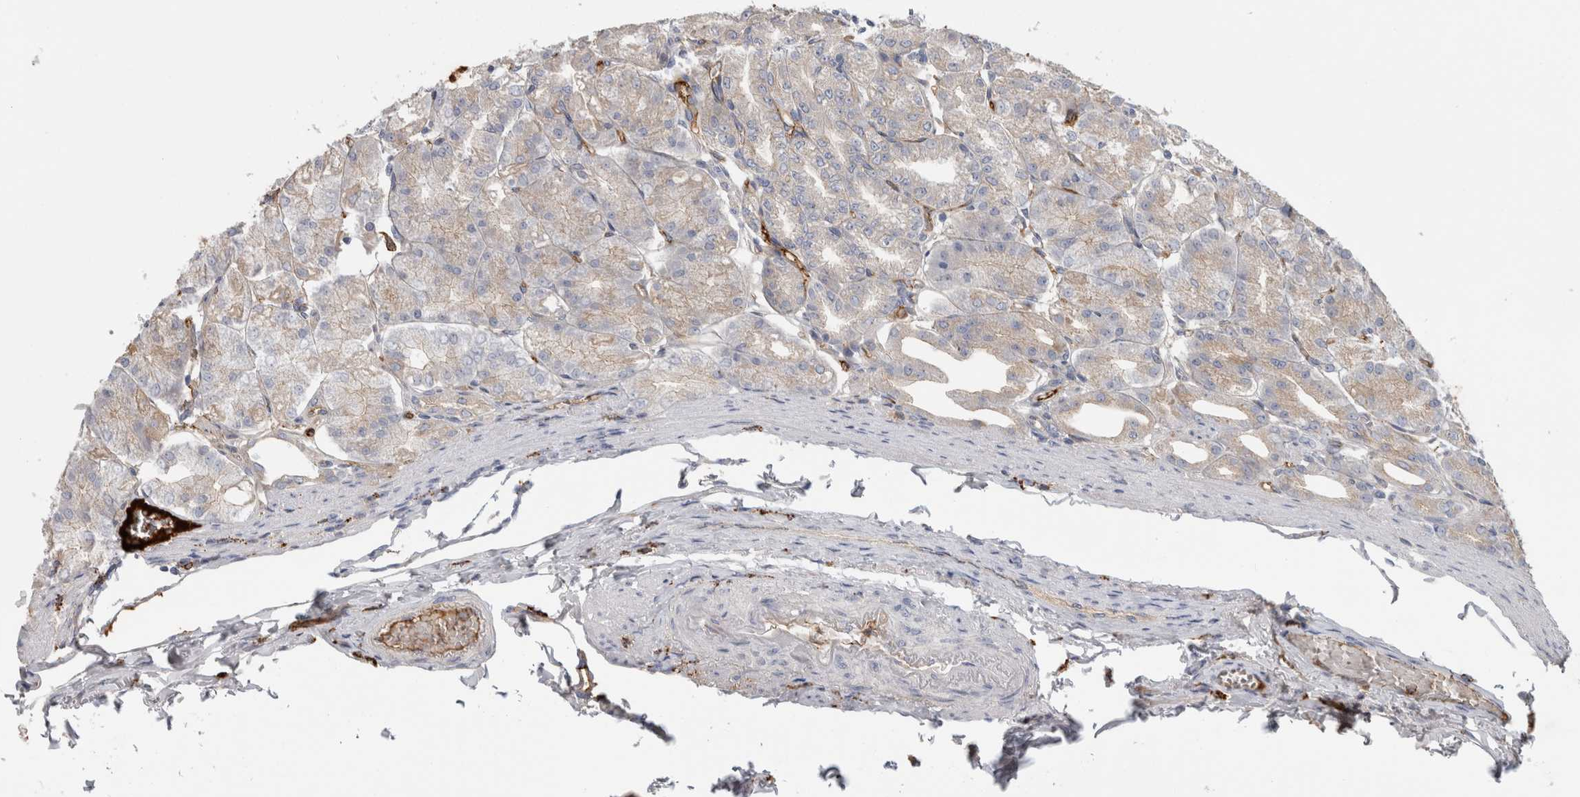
{"staining": {"intensity": "weak", "quantity": "25%-75%", "location": "cytoplasmic/membranous"}, "tissue": "stomach", "cell_type": "Glandular cells", "image_type": "normal", "snomed": [{"axis": "morphology", "description": "Normal tissue, NOS"}, {"axis": "topography", "description": "Stomach, lower"}], "caption": "Immunohistochemistry micrograph of unremarkable human stomach stained for a protein (brown), which displays low levels of weak cytoplasmic/membranous expression in about 25%-75% of glandular cells.", "gene": "TBCE", "patient": {"sex": "male", "age": 71}}